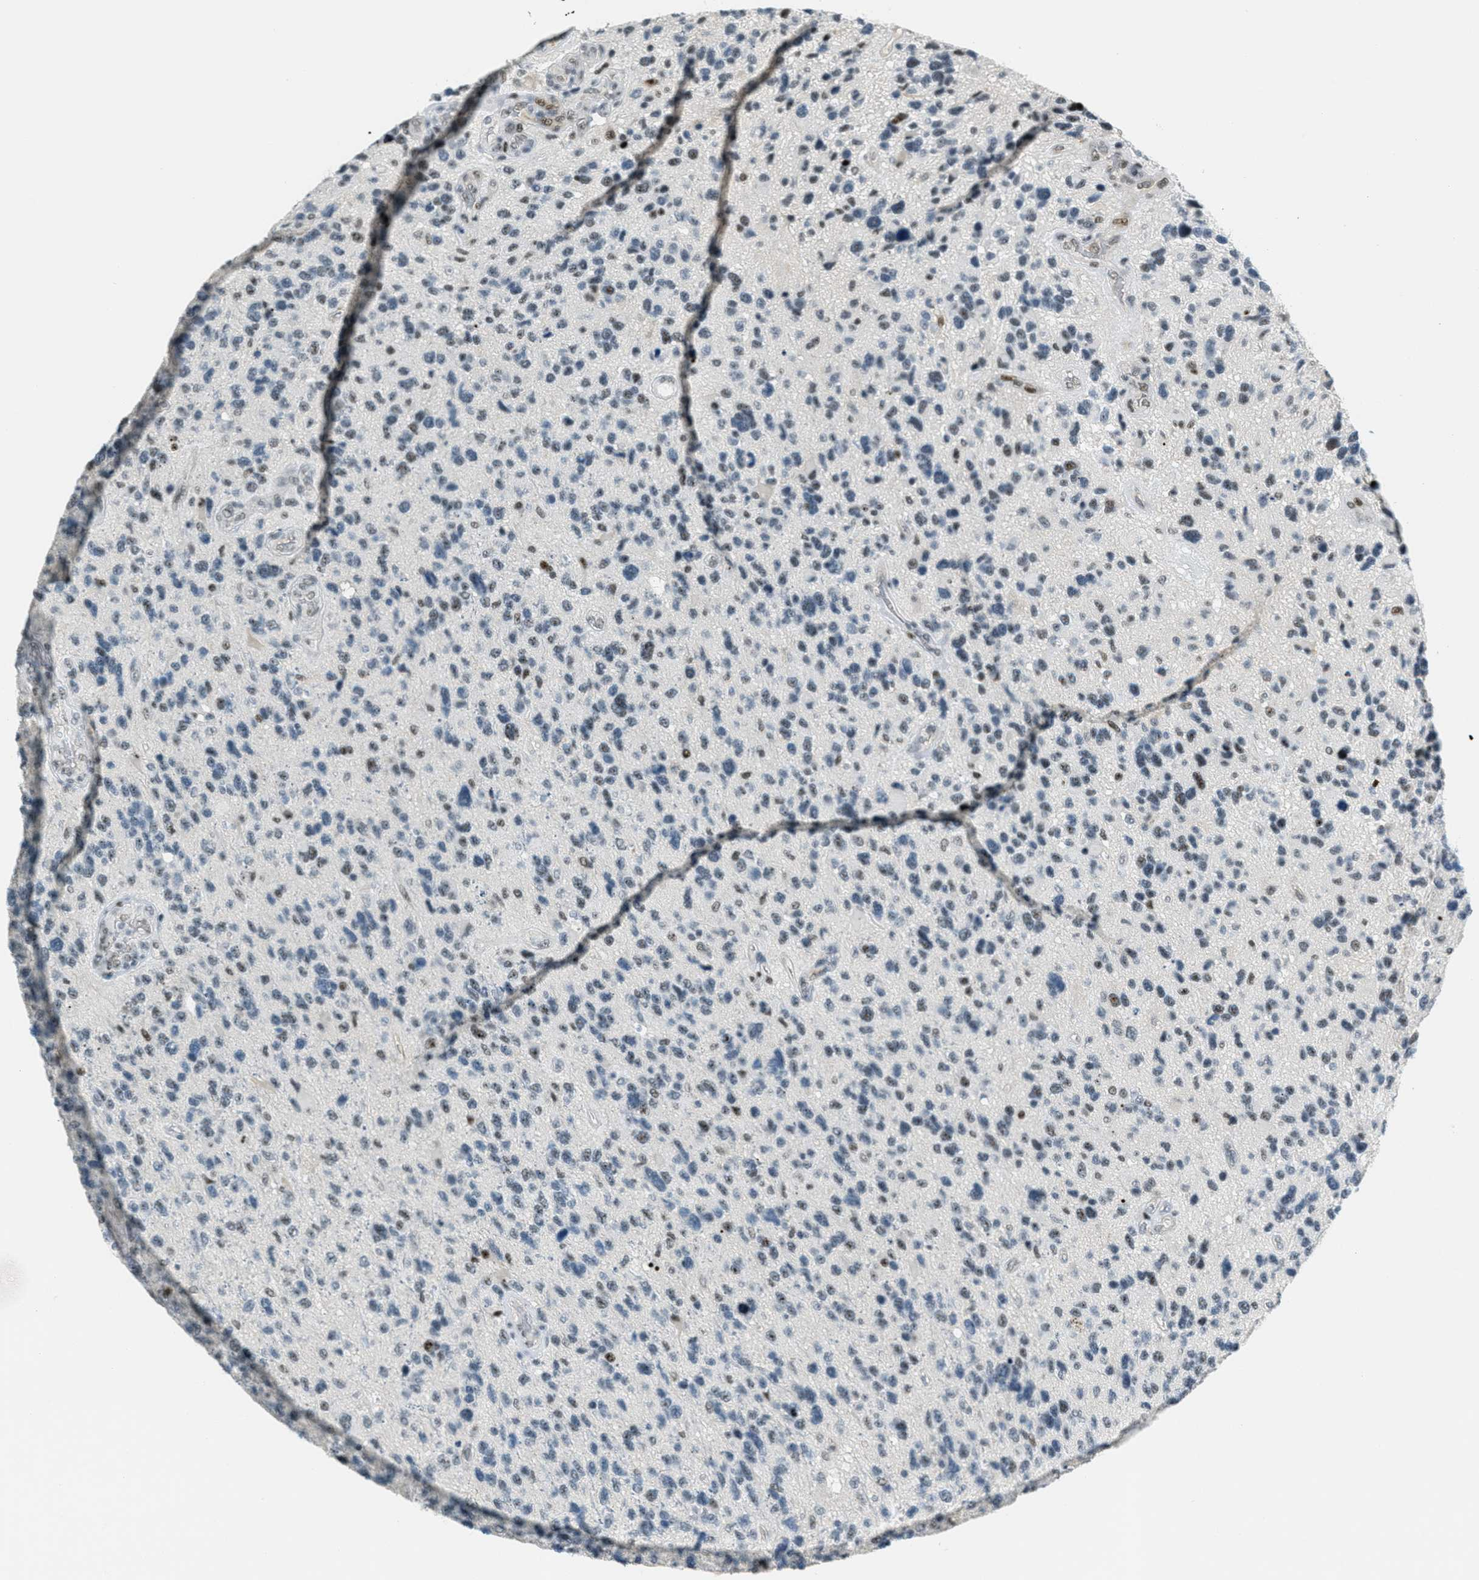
{"staining": {"intensity": "weak", "quantity": "<25%", "location": "nuclear"}, "tissue": "glioma", "cell_type": "Tumor cells", "image_type": "cancer", "snomed": [{"axis": "morphology", "description": "Glioma, malignant, High grade"}, {"axis": "topography", "description": "Brain"}], "caption": "Immunohistochemistry (IHC) photomicrograph of neoplastic tissue: malignant glioma (high-grade) stained with DAB (3,3'-diaminobenzidine) reveals no significant protein staining in tumor cells.", "gene": "ZDHHC23", "patient": {"sex": "female", "age": 58}}